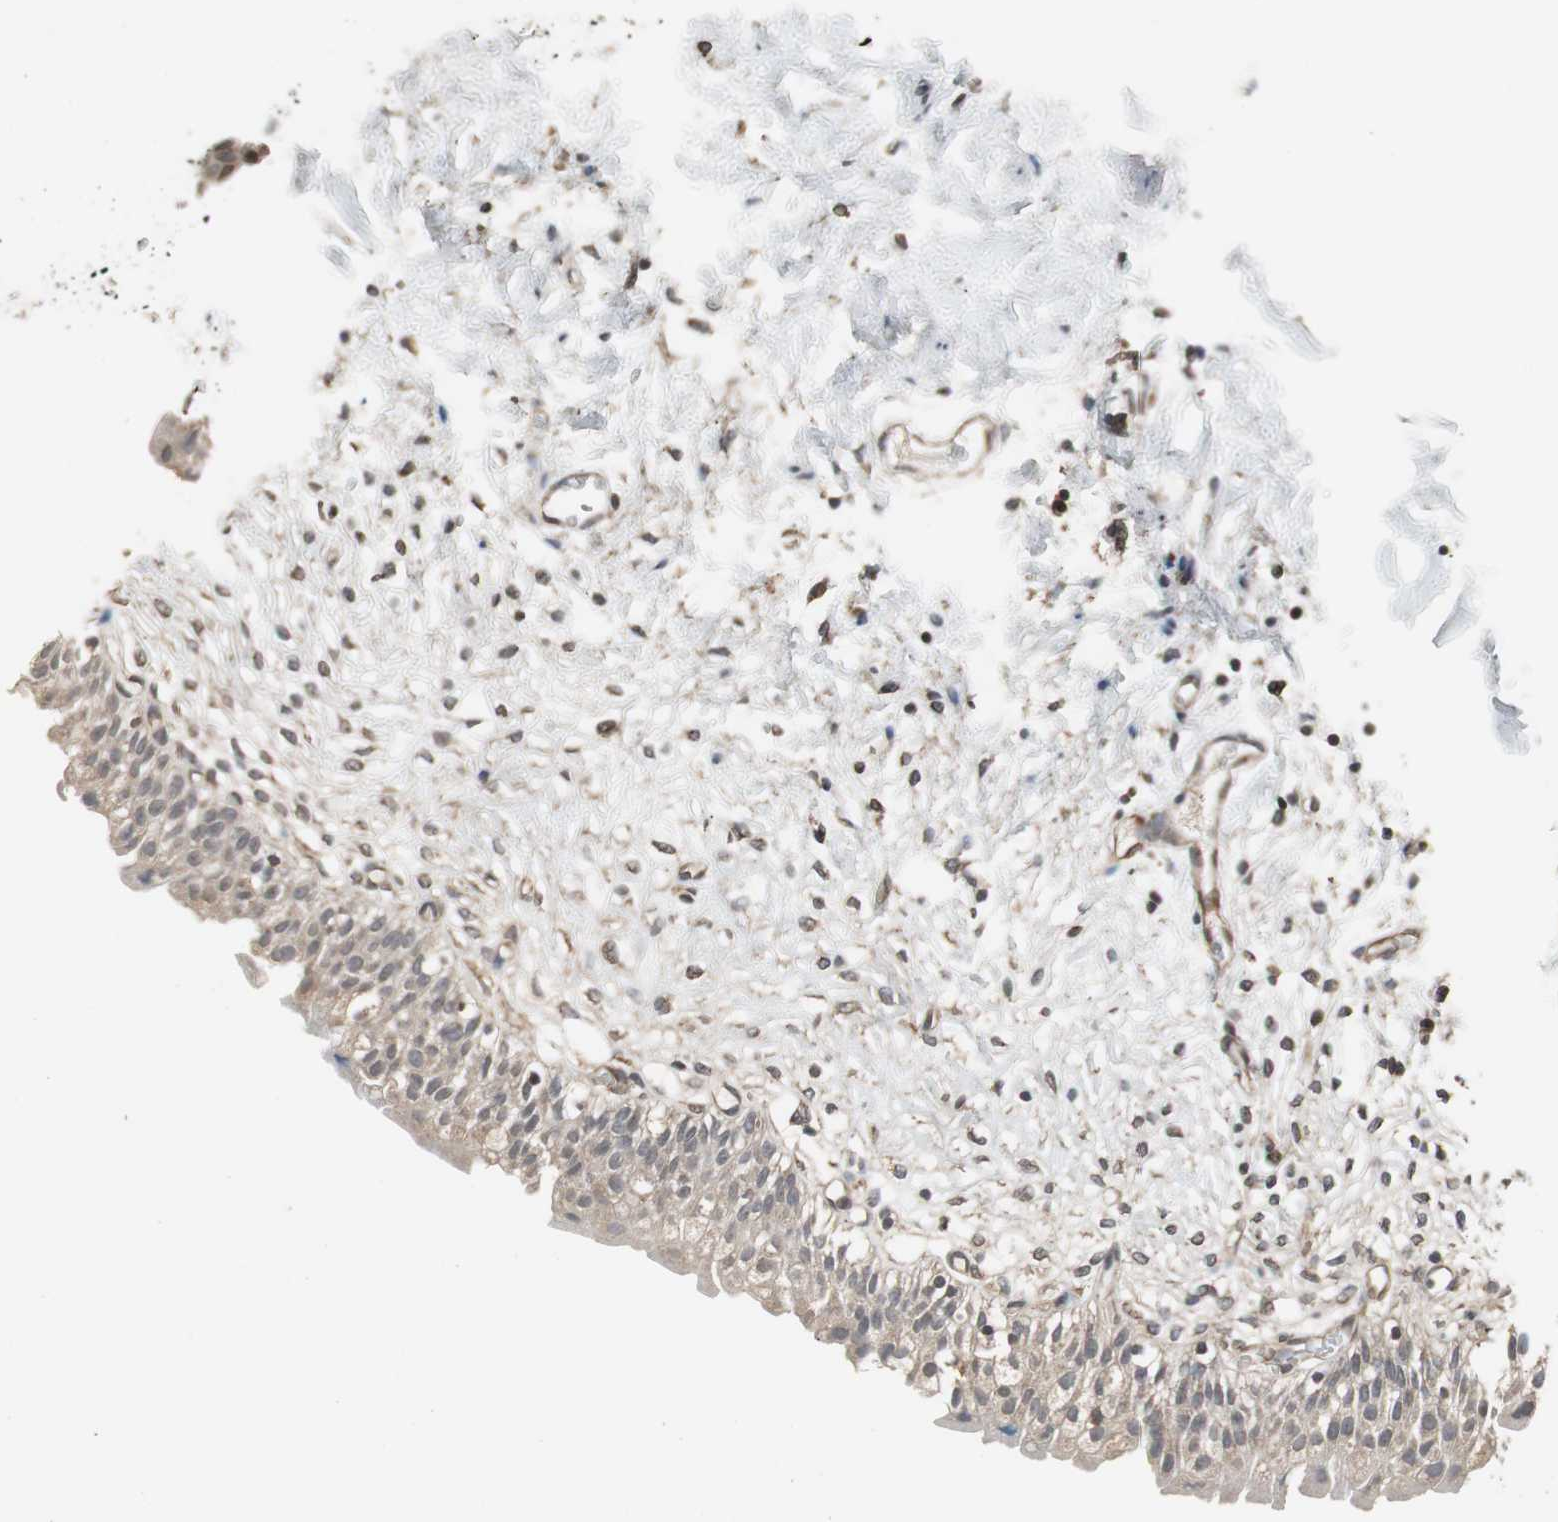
{"staining": {"intensity": "weak", "quantity": ">75%", "location": "cytoplasmic/membranous"}, "tissue": "urinary bladder", "cell_type": "Urothelial cells", "image_type": "normal", "snomed": [{"axis": "morphology", "description": "Normal tissue, NOS"}, {"axis": "topography", "description": "Urinary bladder"}], "caption": "Approximately >75% of urothelial cells in unremarkable human urinary bladder reveal weak cytoplasmic/membranous protein positivity as visualized by brown immunohistochemical staining.", "gene": "ATP2B2", "patient": {"sex": "female", "age": 80}}